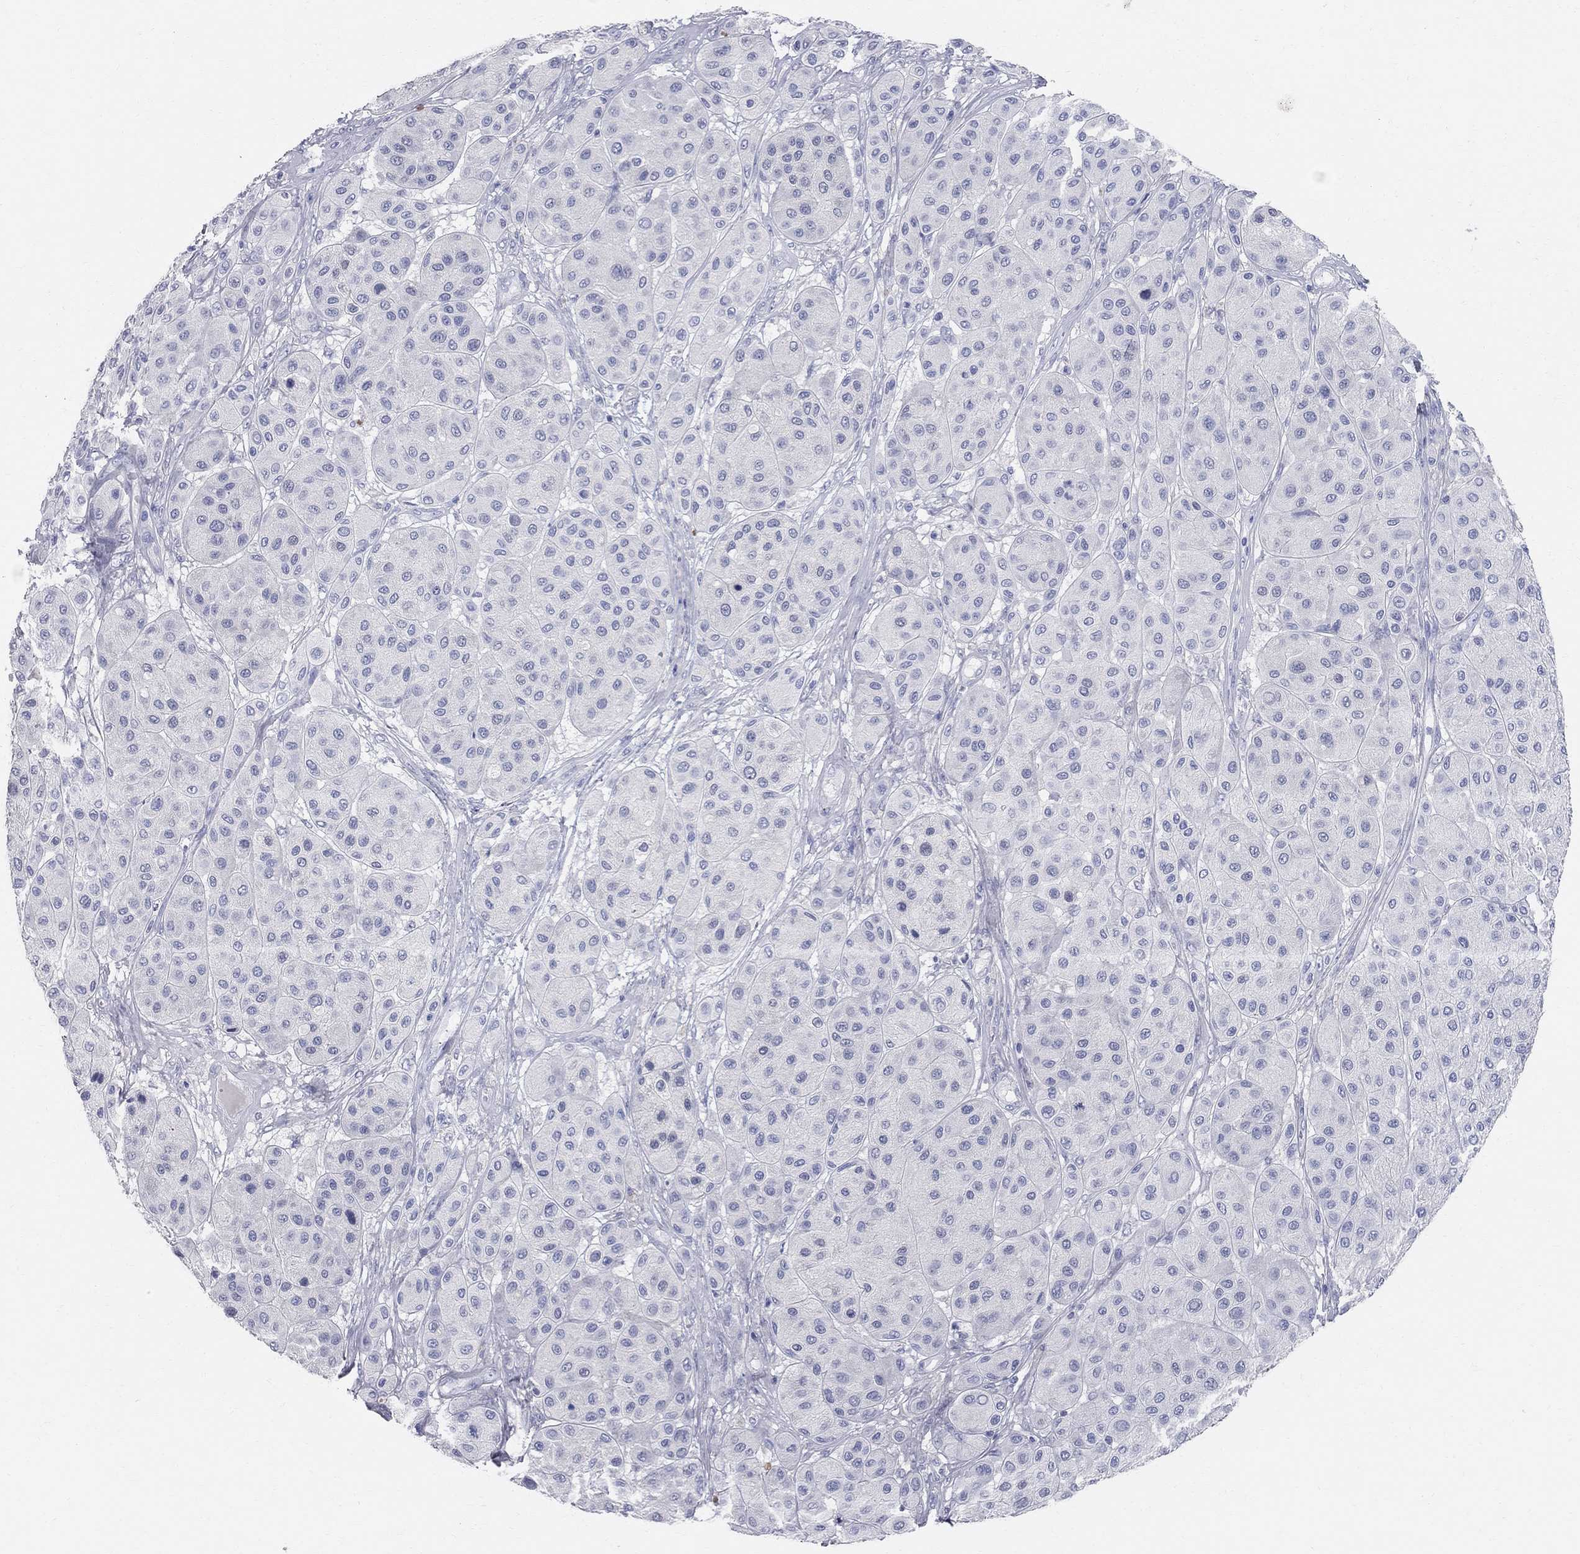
{"staining": {"intensity": "negative", "quantity": "none", "location": "none"}, "tissue": "melanoma", "cell_type": "Tumor cells", "image_type": "cancer", "snomed": [{"axis": "morphology", "description": "Malignant melanoma, Metastatic site"}, {"axis": "topography", "description": "Smooth muscle"}], "caption": "This histopathology image is of melanoma stained with immunohistochemistry (IHC) to label a protein in brown with the nuclei are counter-stained blue. There is no expression in tumor cells.", "gene": "AOX1", "patient": {"sex": "male", "age": 41}}